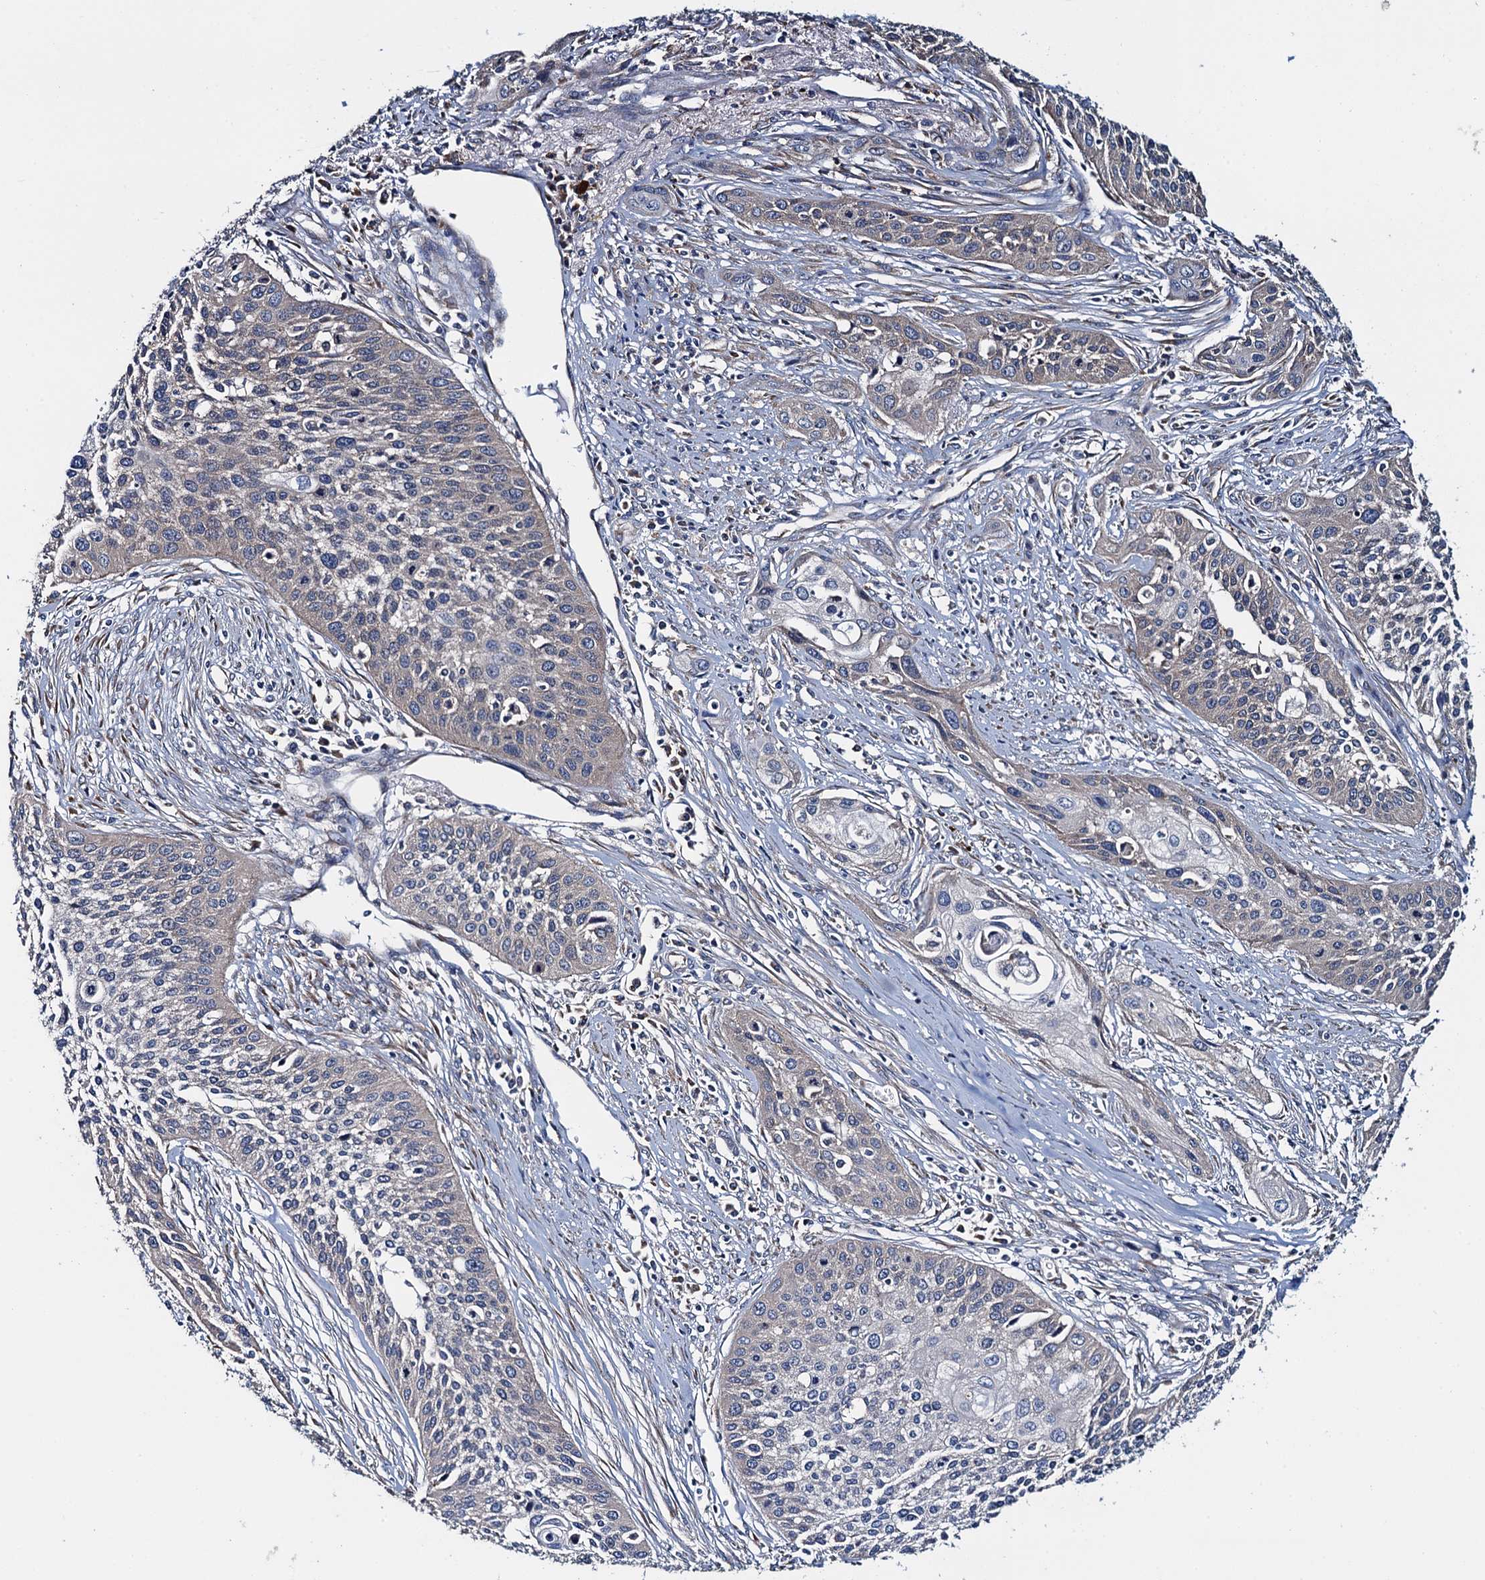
{"staining": {"intensity": "weak", "quantity": "25%-75%", "location": "cytoplasmic/membranous"}, "tissue": "cervical cancer", "cell_type": "Tumor cells", "image_type": "cancer", "snomed": [{"axis": "morphology", "description": "Squamous cell carcinoma, NOS"}, {"axis": "topography", "description": "Cervix"}], "caption": "DAB immunohistochemical staining of squamous cell carcinoma (cervical) shows weak cytoplasmic/membranous protein positivity in approximately 25%-75% of tumor cells.", "gene": "ADCY9", "patient": {"sex": "female", "age": 34}}